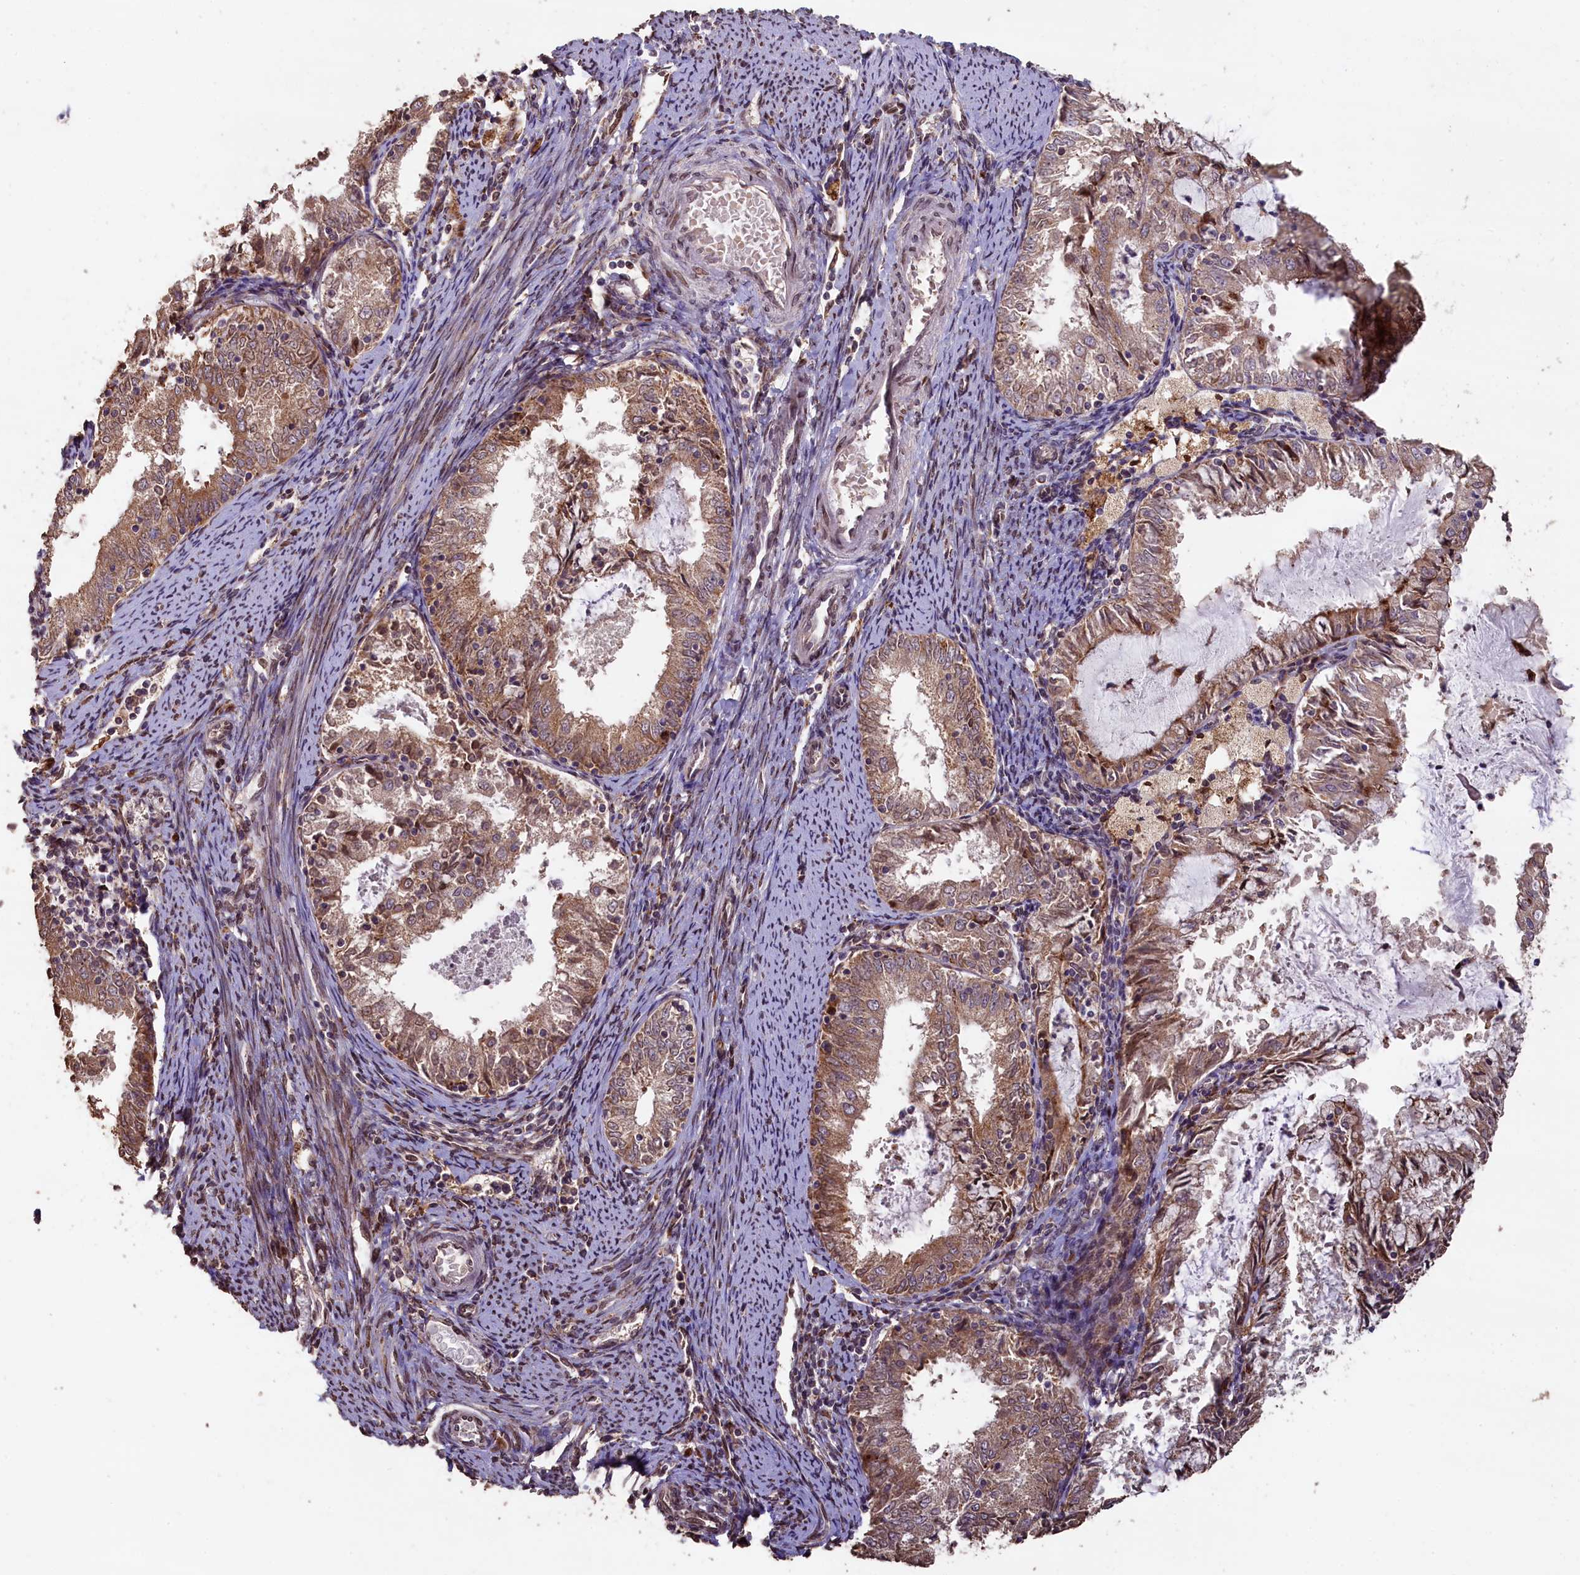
{"staining": {"intensity": "moderate", "quantity": ">75%", "location": "cytoplasmic/membranous,nuclear"}, "tissue": "endometrial cancer", "cell_type": "Tumor cells", "image_type": "cancer", "snomed": [{"axis": "morphology", "description": "Adenocarcinoma, NOS"}, {"axis": "topography", "description": "Endometrium"}], "caption": "Endometrial cancer stained with a brown dye displays moderate cytoplasmic/membranous and nuclear positive expression in about >75% of tumor cells.", "gene": "SLC38A7", "patient": {"sex": "female", "age": 57}}